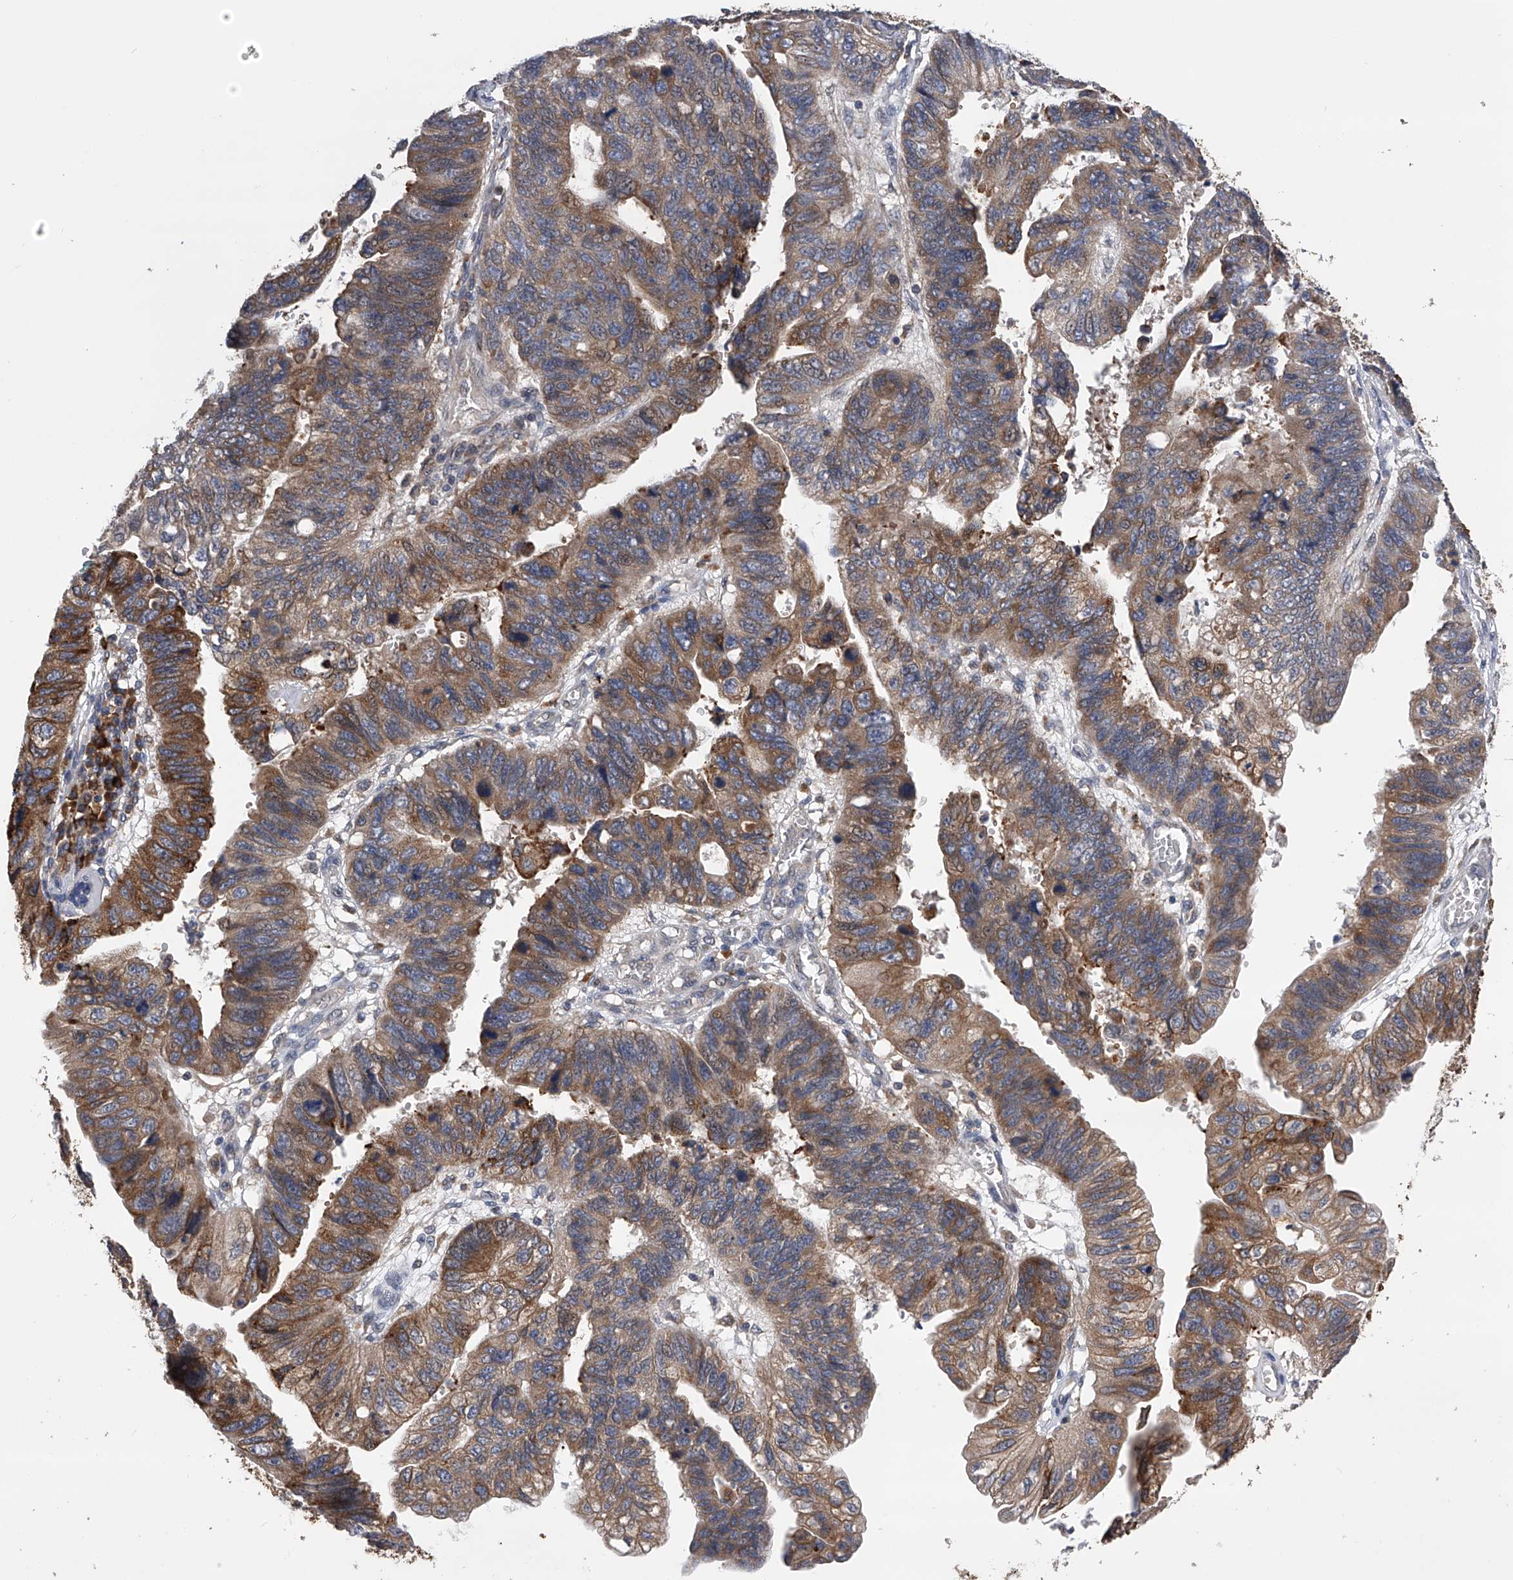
{"staining": {"intensity": "moderate", "quantity": ">75%", "location": "cytoplasmic/membranous"}, "tissue": "stomach cancer", "cell_type": "Tumor cells", "image_type": "cancer", "snomed": [{"axis": "morphology", "description": "Adenocarcinoma, NOS"}, {"axis": "topography", "description": "Stomach"}], "caption": "A brown stain highlights moderate cytoplasmic/membranous positivity of a protein in human stomach cancer (adenocarcinoma) tumor cells.", "gene": "SPOCK1", "patient": {"sex": "male", "age": 59}}